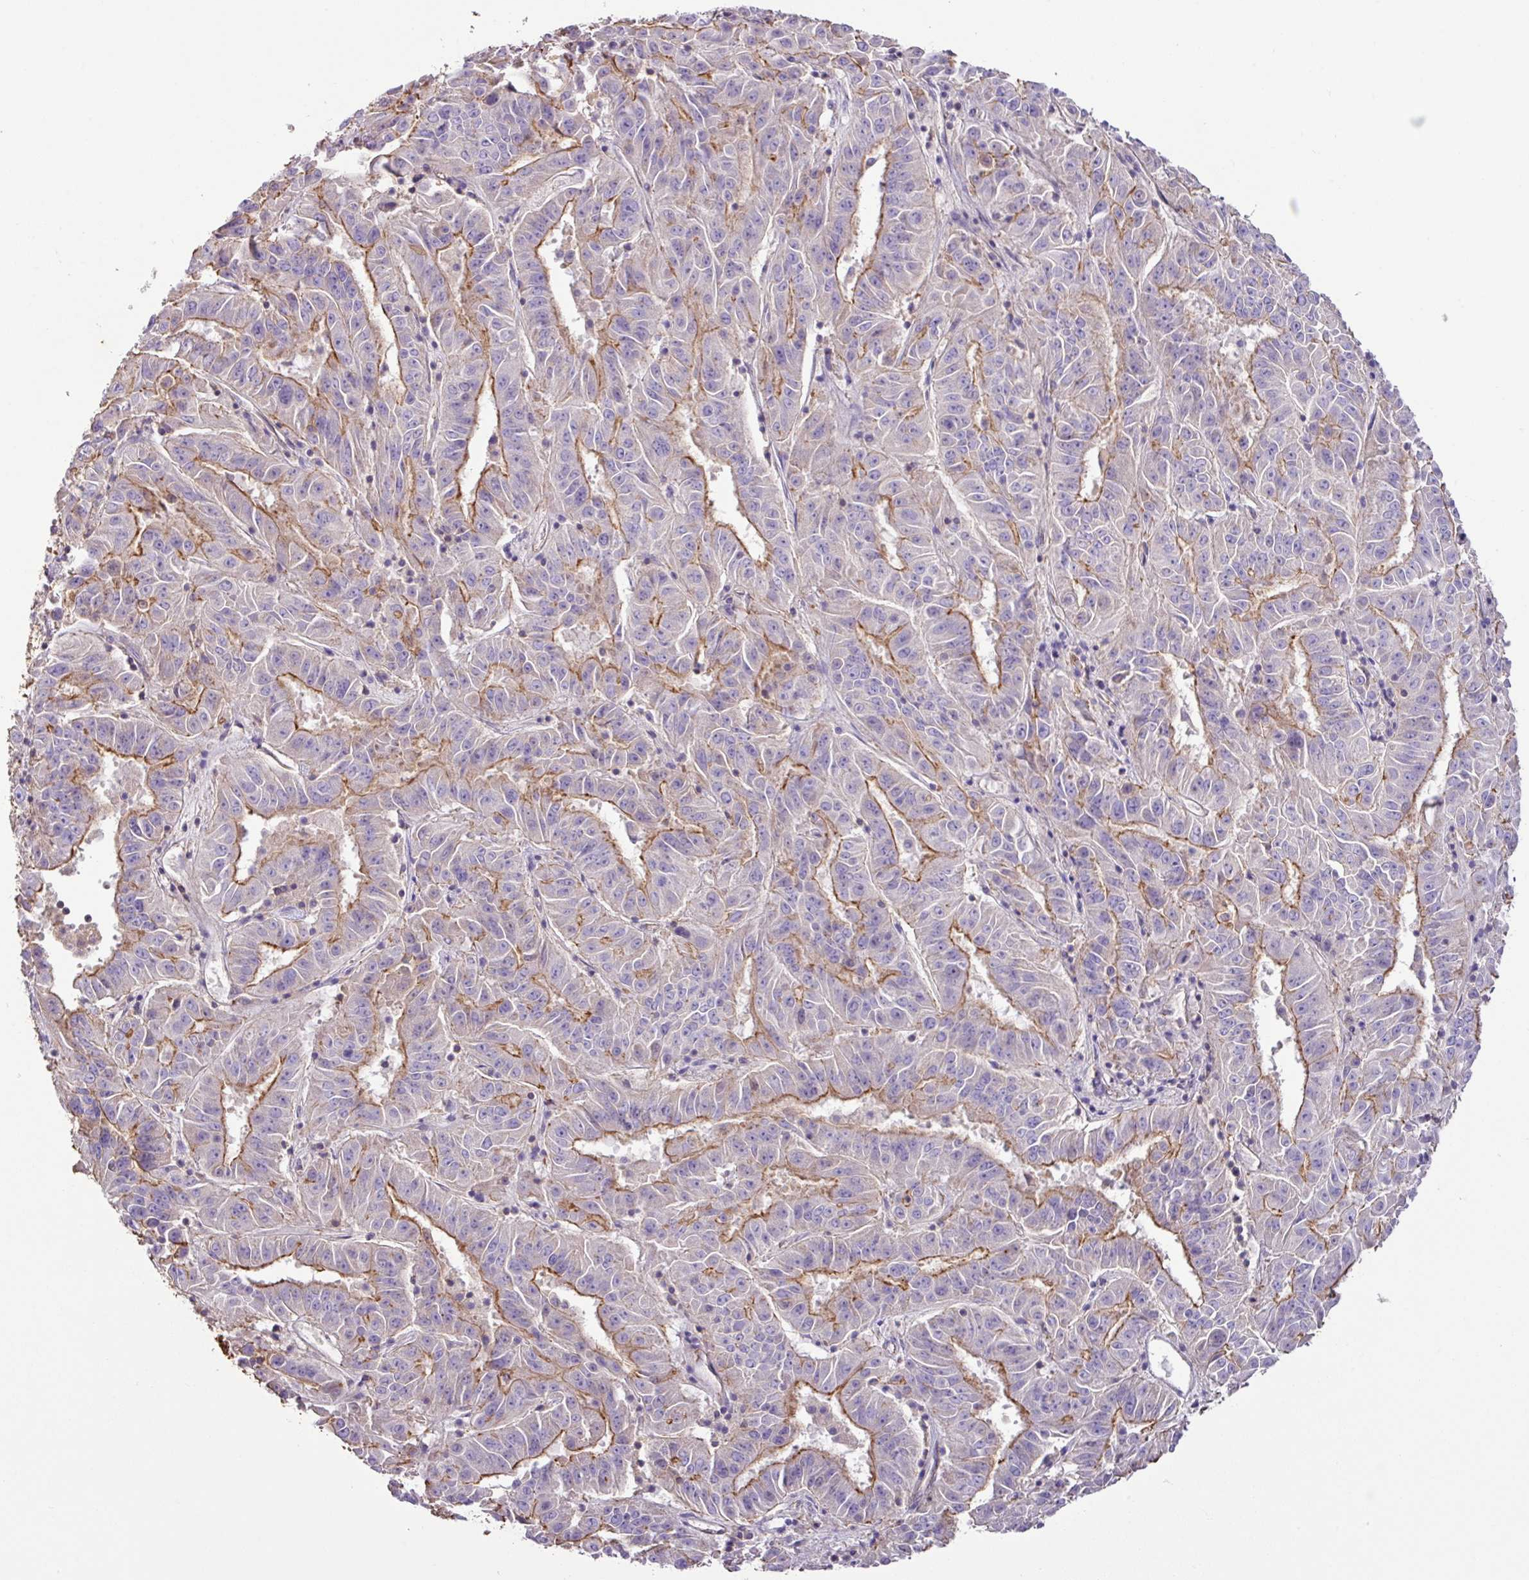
{"staining": {"intensity": "moderate", "quantity": "25%-75%", "location": "cytoplasmic/membranous"}, "tissue": "pancreatic cancer", "cell_type": "Tumor cells", "image_type": "cancer", "snomed": [{"axis": "morphology", "description": "Adenocarcinoma, NOS"}, {"axis": "topography", "description": "Pancreas"}], "caption": "The micrograph demonstrates a brown stain indicating the presence of a protein in the cytoplasmic/membranous of tumor cells in adenocarcinoma (pancreatic). (brown staining indicates protein expression, while blue staining denotes nuclei).", "gene": "AGR3", "patient": {"sex": "male", "age": 63}}